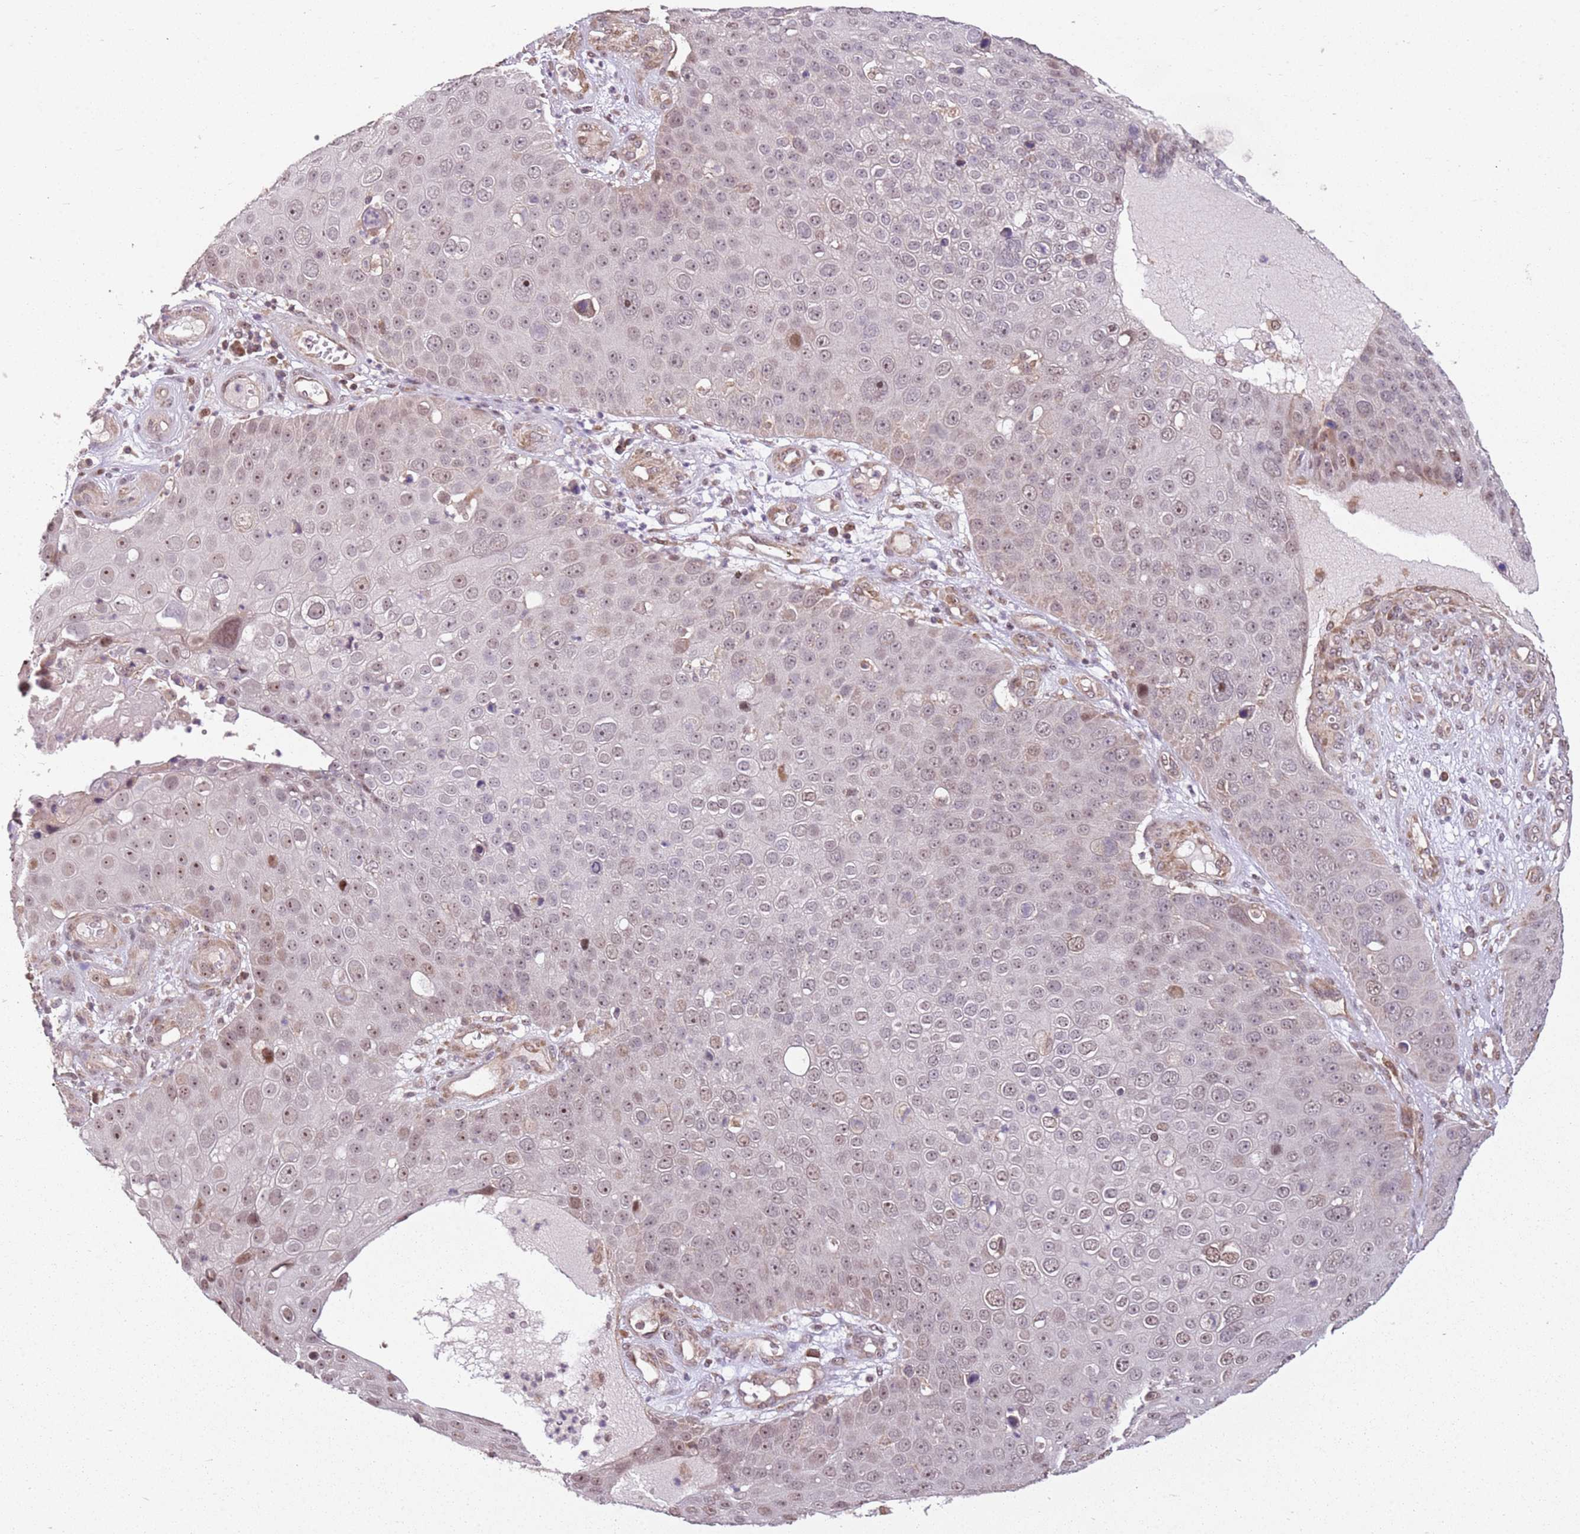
{"staining": {"intensity": "weak", "quantity": "25%-75%", "location": "nuclear"}, "tissue": "skin cancer", "cell_type": "Tumor cells", "image_type": "cancer", "snomed": [{"axis": "morphology", "description": "Squamous cell carcinoma, NOS"}, {"axis": "topography", "description": "Skin"}], "caption": "Protein analysis of skin cancer tissue displays weak nuclear expression in approximately 25%-75% of tumor cells.", "gene": "CHURC1", "patient": {"sex": "male", "age": 71}}